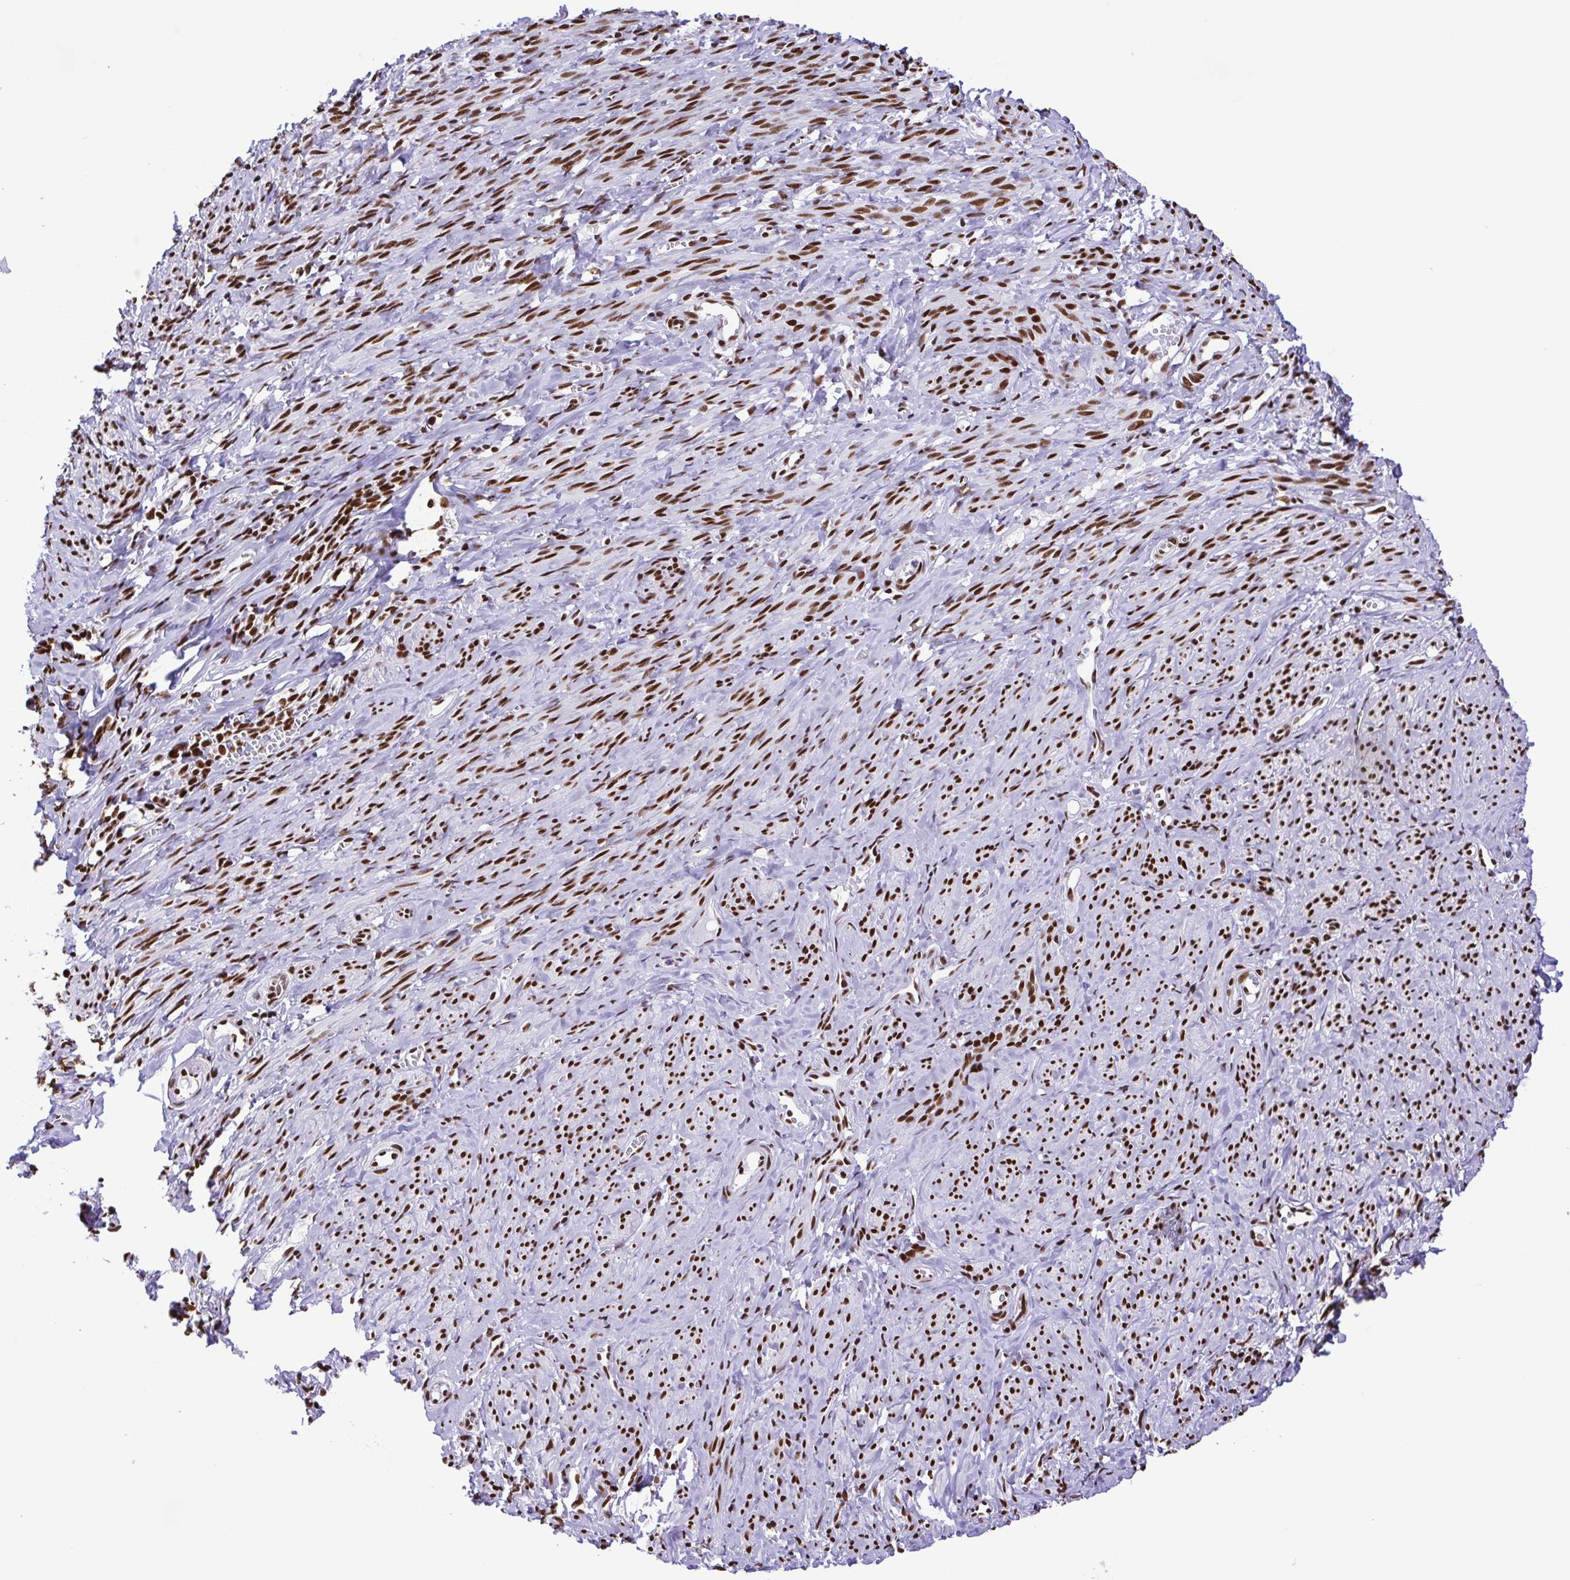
{"staining": {"intensity": "strong", "quantity": ">75%", "location": "nuclear"}, "tissue": "smooth muscle", "cell_type": "Smooth muscle cells", "image_type": "normal", "snomed": [{"axis": "morphology", "description": "Normal tissue, NOS"}, {"axis": "topography", "description": "Smooth muscle"}], "caption": "This photomicrograph exhibits immunohistochemistry (IHC) staining of benign smooth muscle, with high strong nuclear positivity in approximately >75% of smooth muscle cells.", "gene": "TRIM28", "patient": {"sex": "female", "age": 65}}